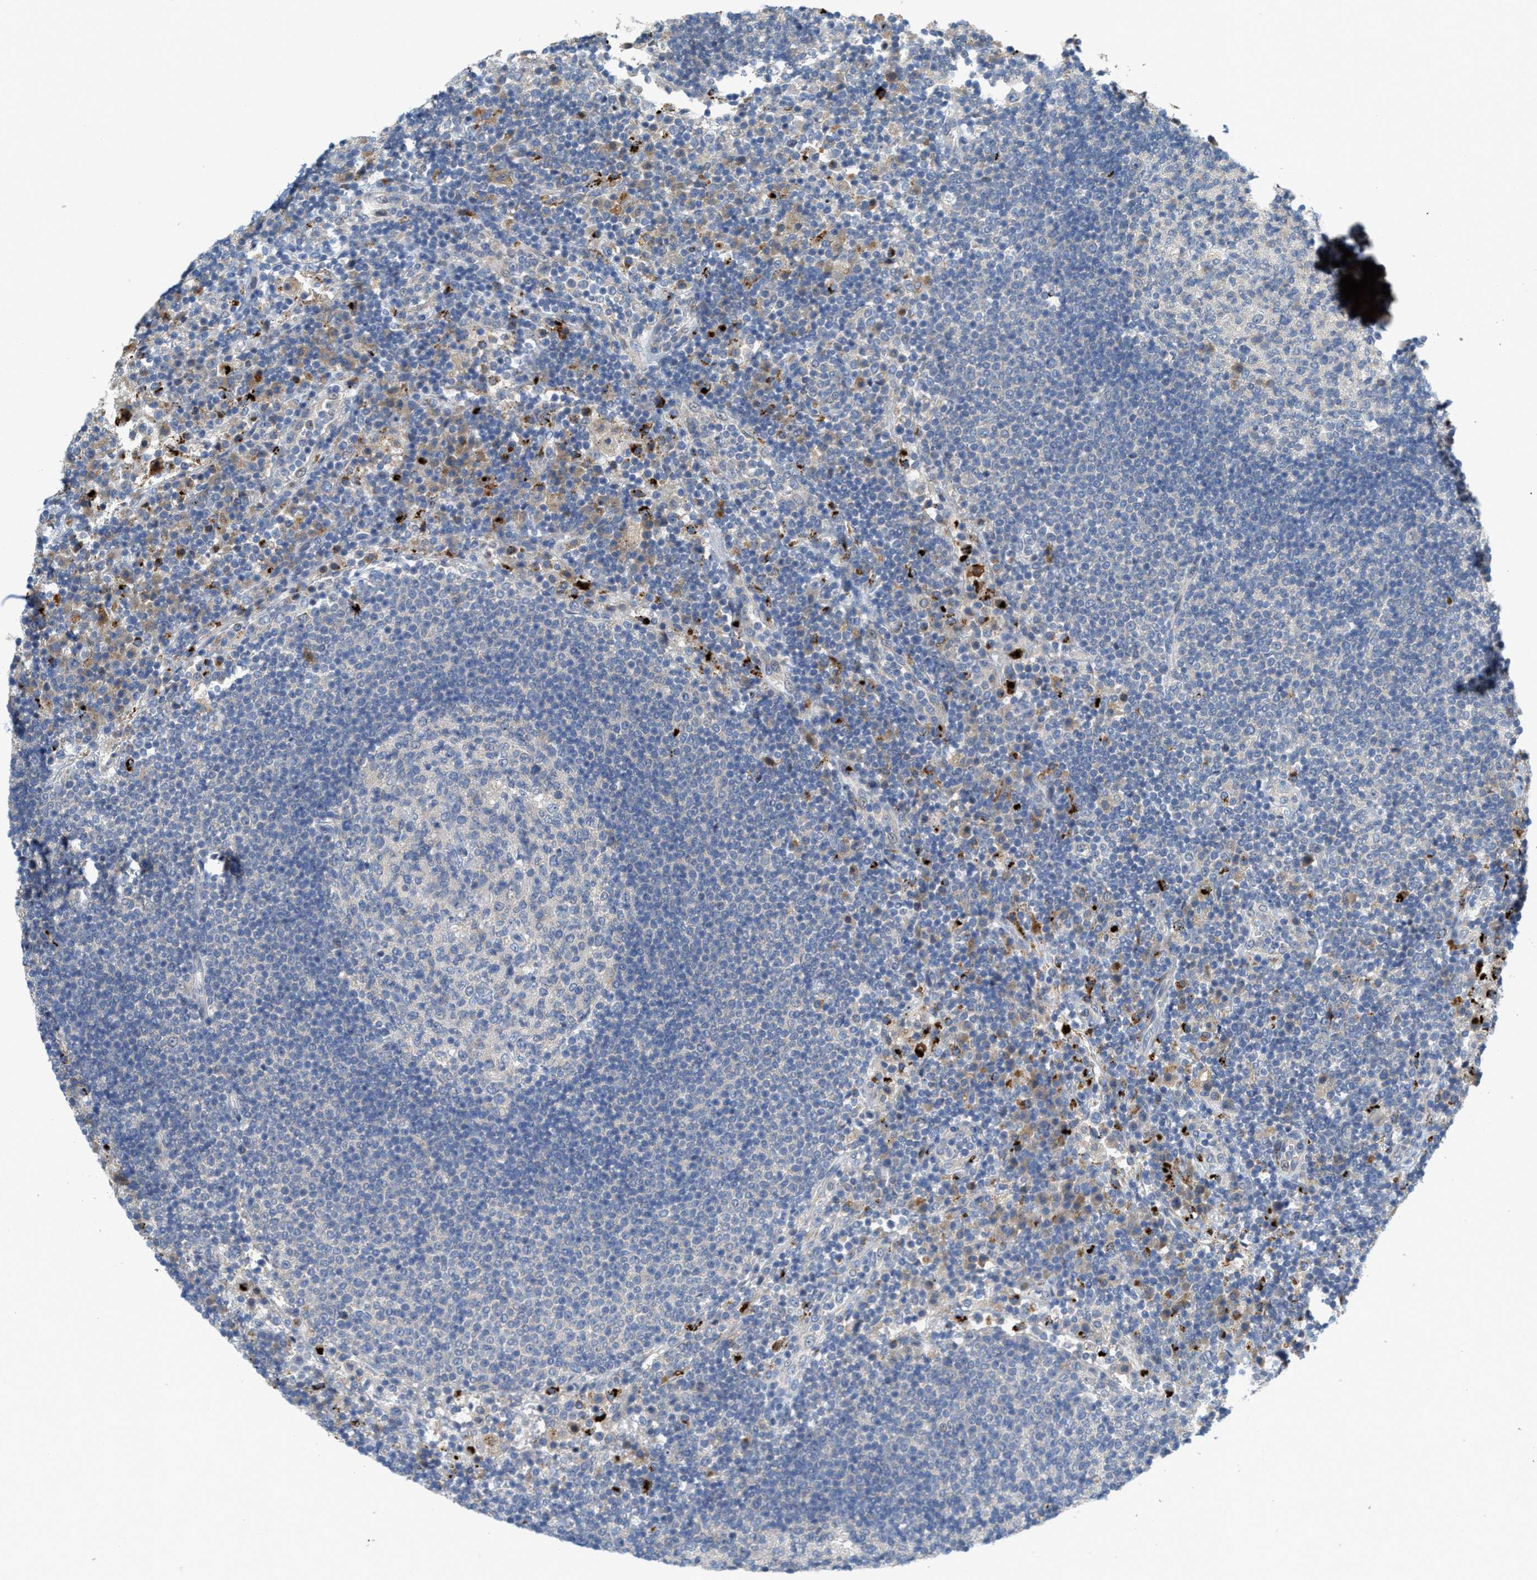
{"staining": {"intensity": "negative", "quantity": "none", "location": "none"}, "tissue": "lymph node", "cell_type": "Germinal center cells", "image_type": "normal", "snomed": [{"axis": "morphology", "description": "Normal tissue, NOS"}, {"axis": "topography", "description": "Lymph node"}], "caption": "This is an IHC photomicrograph of normal human lymph node. There is no positivity in germinal center cells.", "gene": "KLHDC10", "patient": {"sex": "female", "age": 53}}